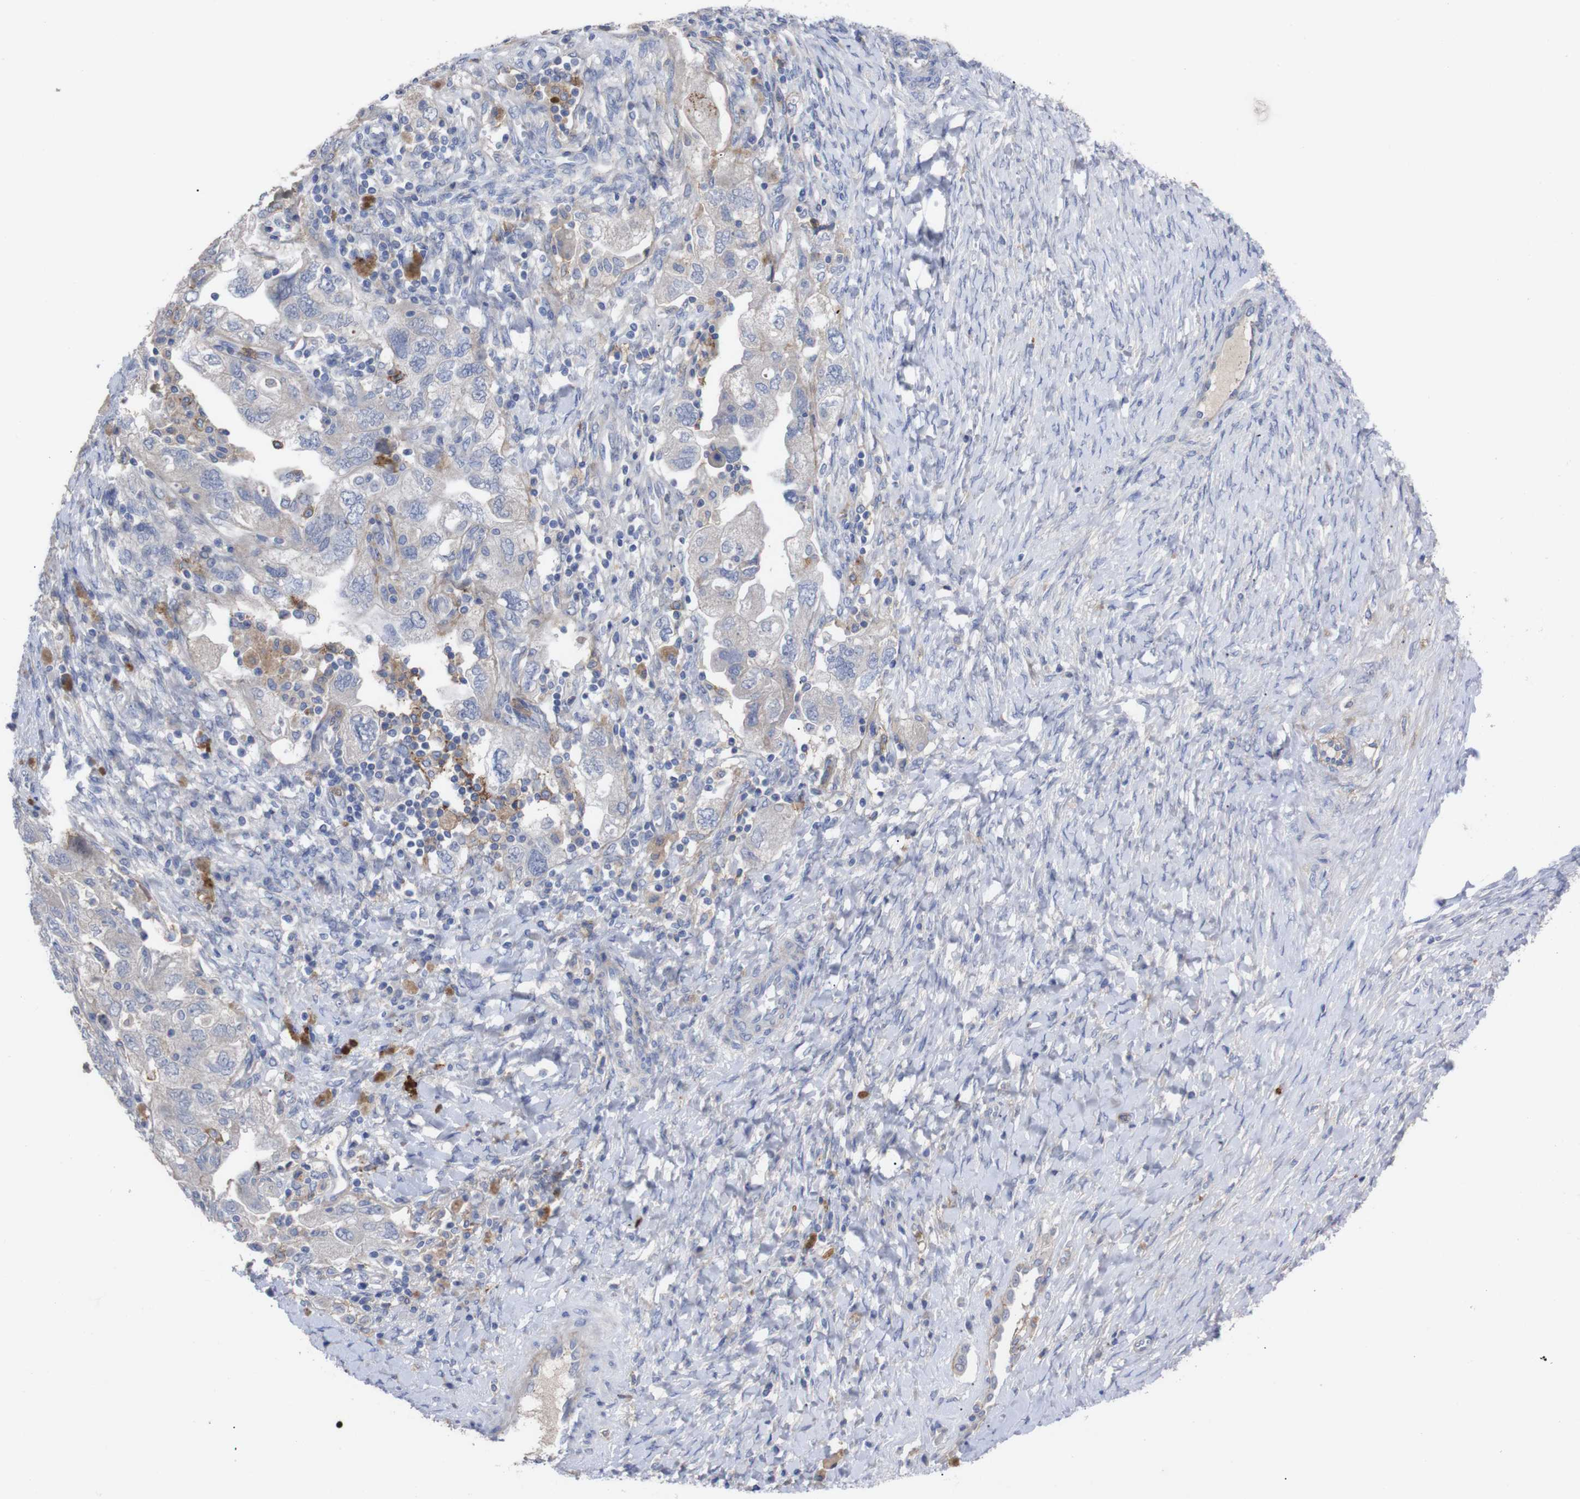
{"staining": {"intensity": "negative", "quantity": "none", "location": "none"}, "tissue": "ovarian cancer", "cell_type": "Tumor cells", "image_type": "cancer", "snomed": [{"axis": "morphology", "description": "Carcinoma, NOS"}, {"axis": "morphology", "description": "Cystadenocarcinoma, serous, NOS"}, {"axis": "topography", "description": "Ovary"}], "caption": "IHC histopathology image of serous cystadenocarcinoma (ovarian) stained for a protein (brown), which displays no staining in tumor cells.", "gene": "C5AR1", "patient": {"sex": "female", "age": 69}}